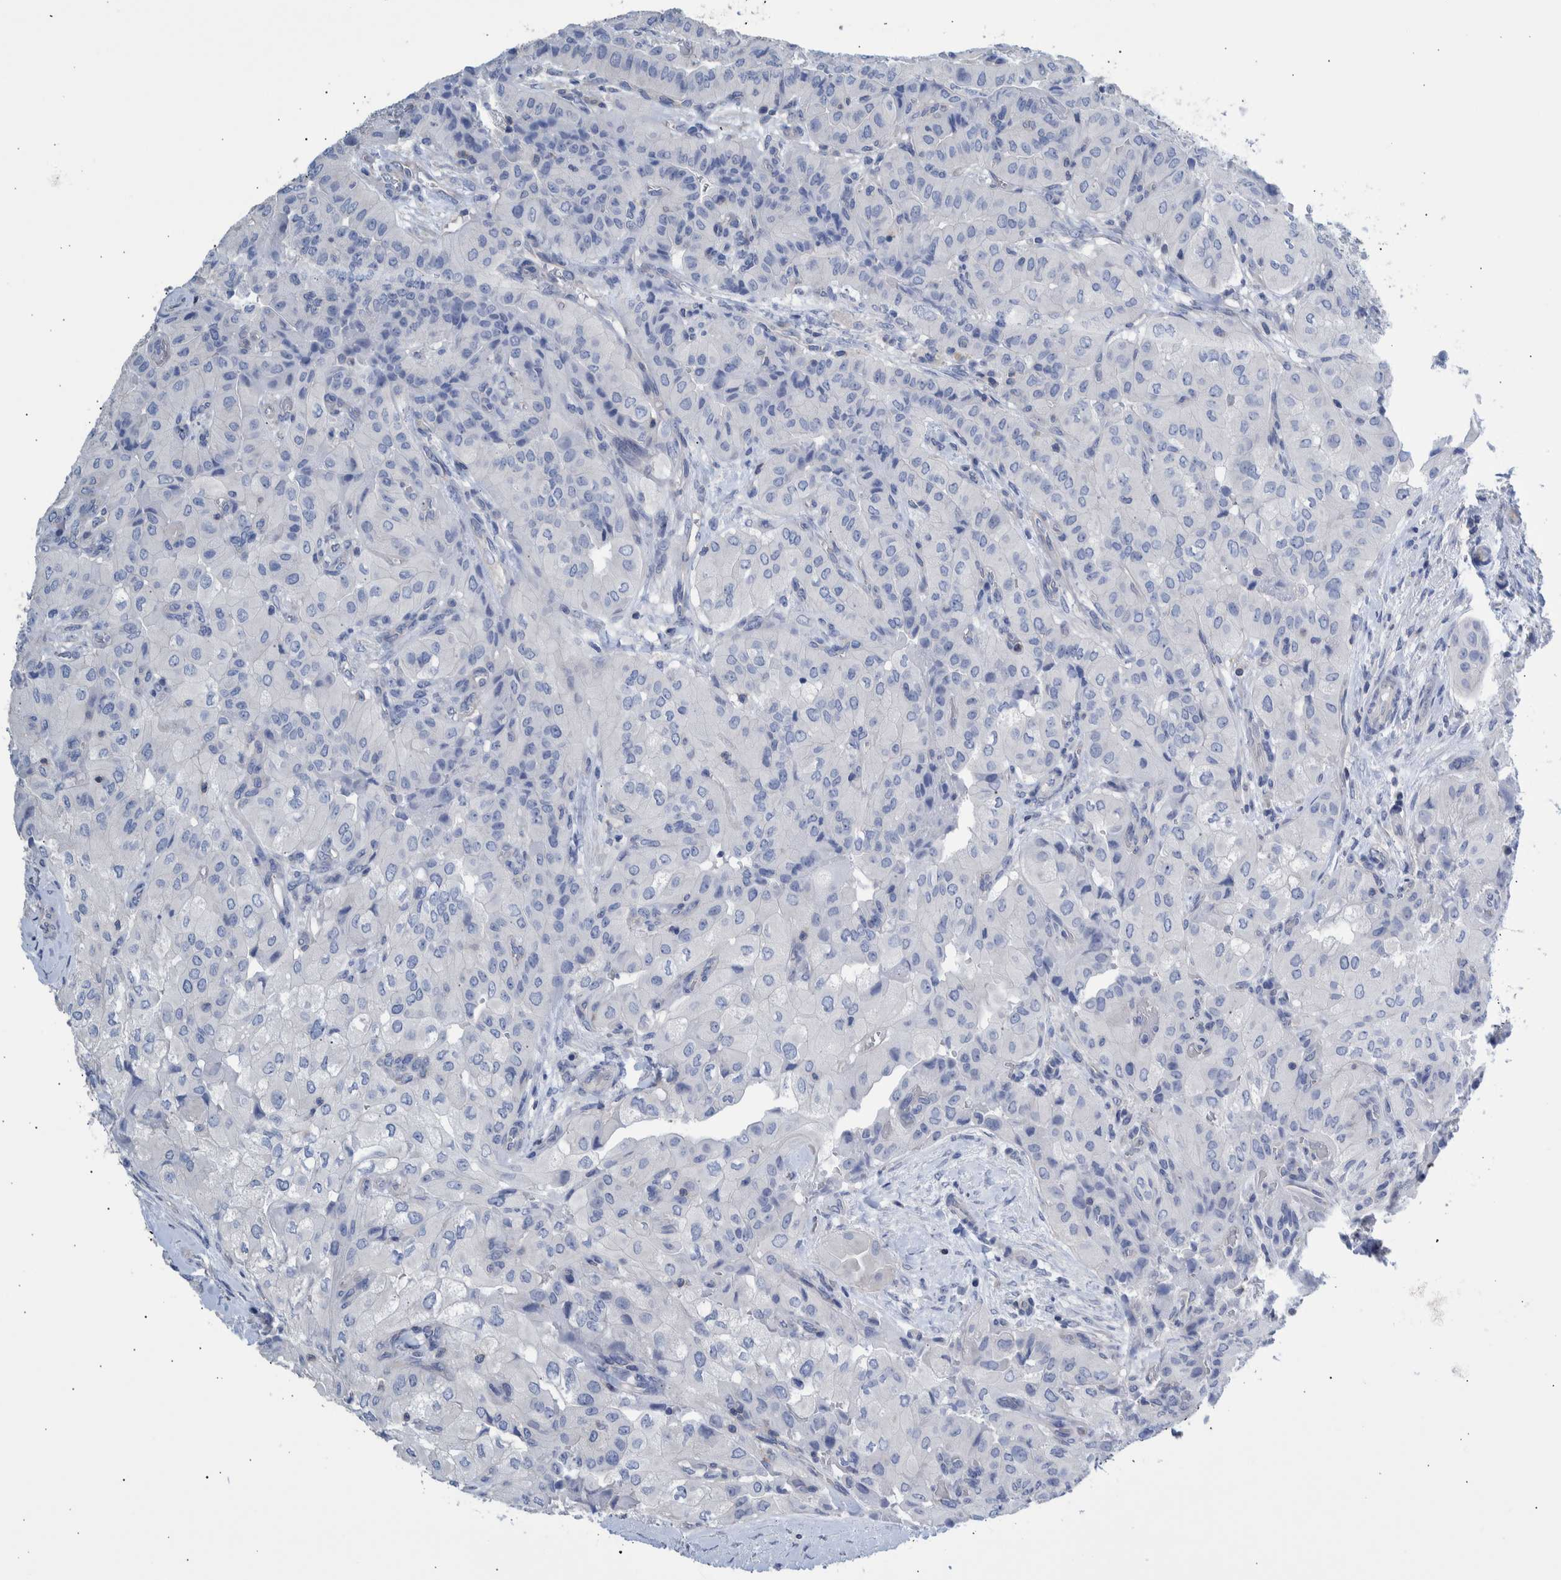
{"staining": {"intensity": "negative", "quantity": "none", "location": "none"}, "tissue": "thyroid cancer", "cell_type": "Tumor cells", "image_type": "cancer", "snomed": [{"axis": "morphology", "description": "Papillary adenocarcinoma, NOS"}, {"axis": "topography", "description": "Thyroid gland"}], "caption": "IHC histopathology image of thyroid cancer (papillary adenocarcinoma) stained for a protein (brown), which displays no positivity in tumor cells.", "gene": "PPP3CC", "patient": {"sex": "female", "age": 59}}